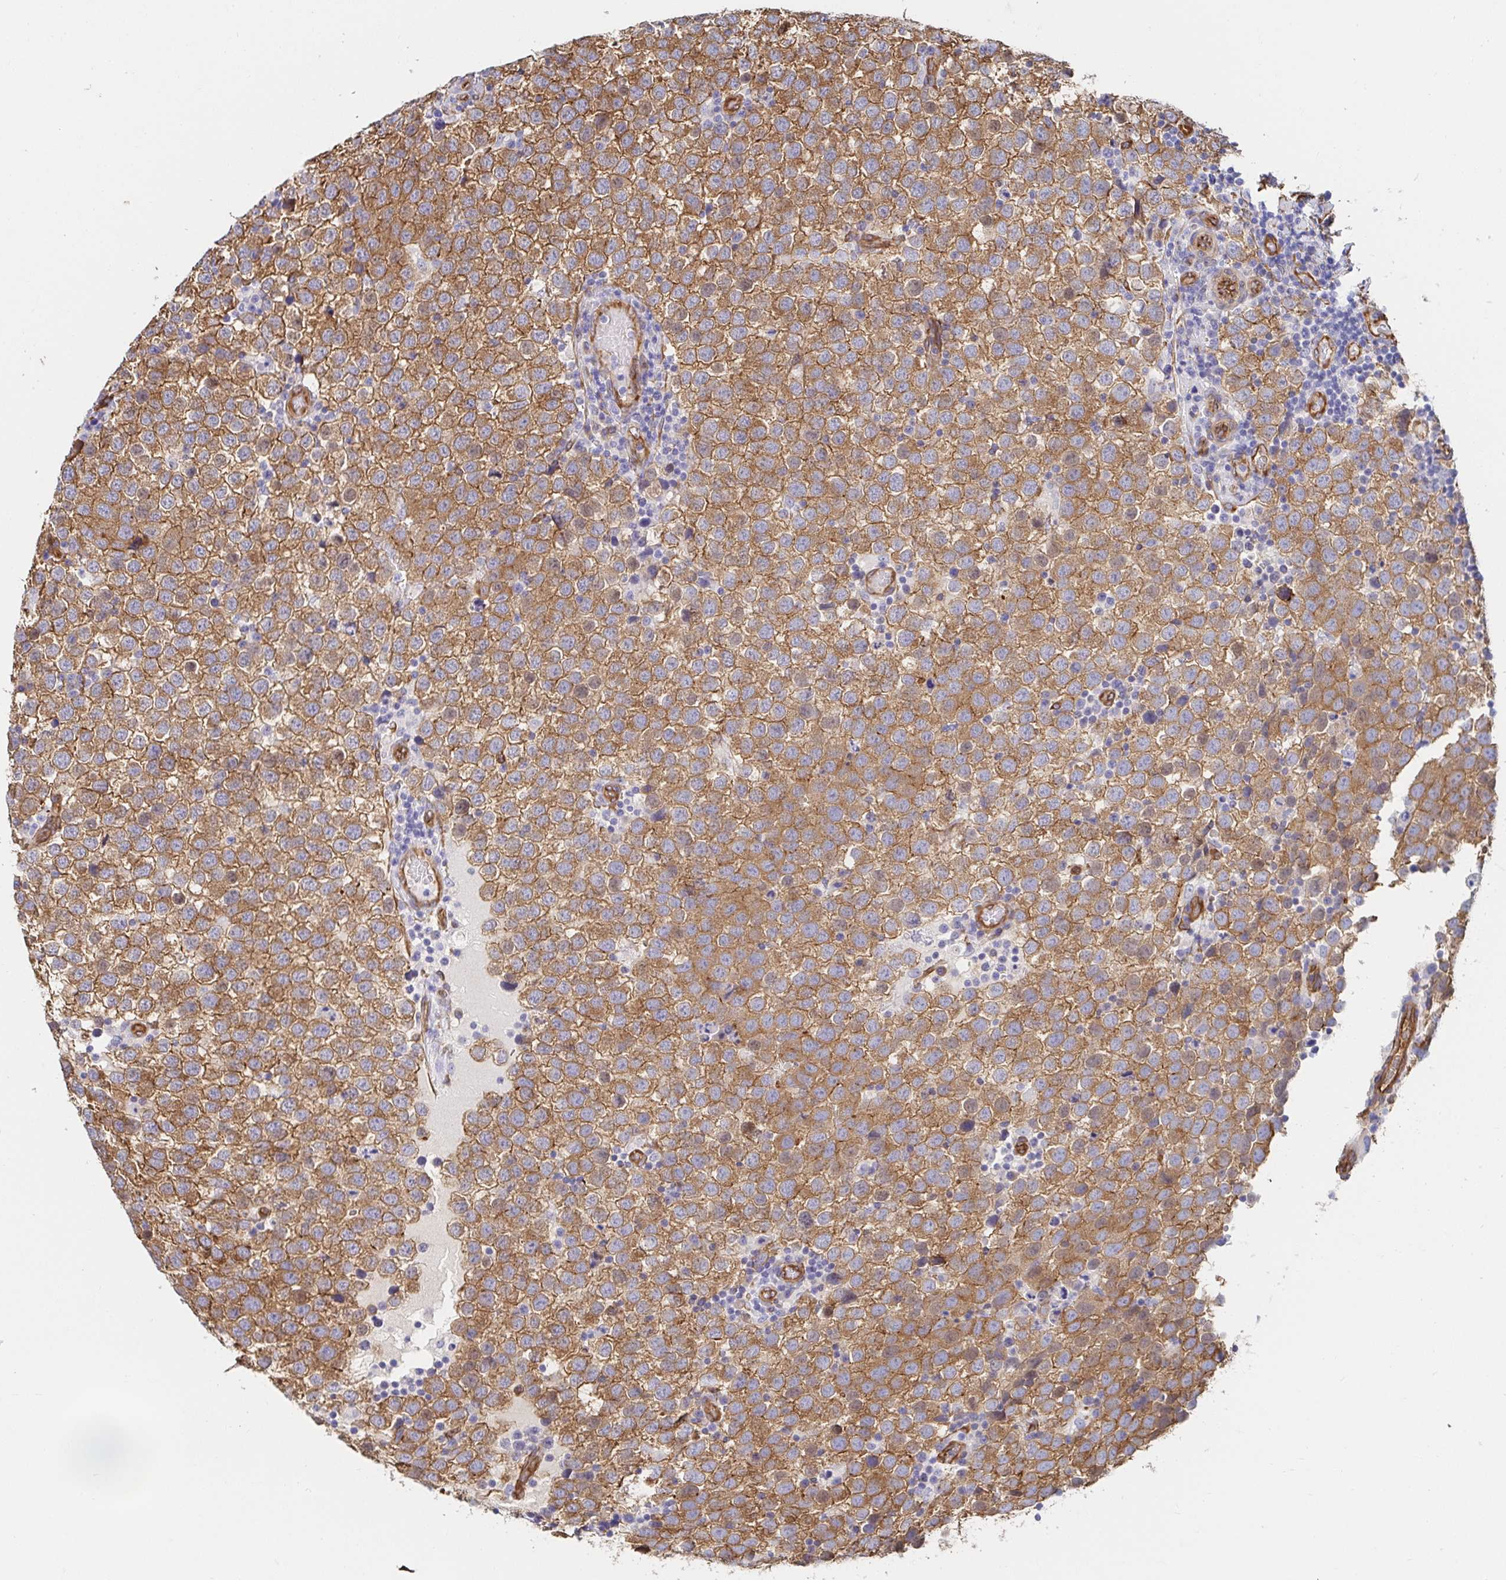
{"staining": {"intensity": "moderate", "quantity": ">75%", "location": "cytoplasmic/membranous"}, "tissue": "testis cancer", "cell_type": "Tumor cells", "image_type": "cancer", "snomed": [{"axis": "morphology", "description": "Seminoma, NOS"}, {"axis": "topography", "description": "Testis"}], "caption": "The immunohistochemical stain shows moderate cytoplasmic/membranous staining in tumor cells of testis seminoma tissue.", "gene": "CTTN", "patient": {"sex": "male", "age": 34}}